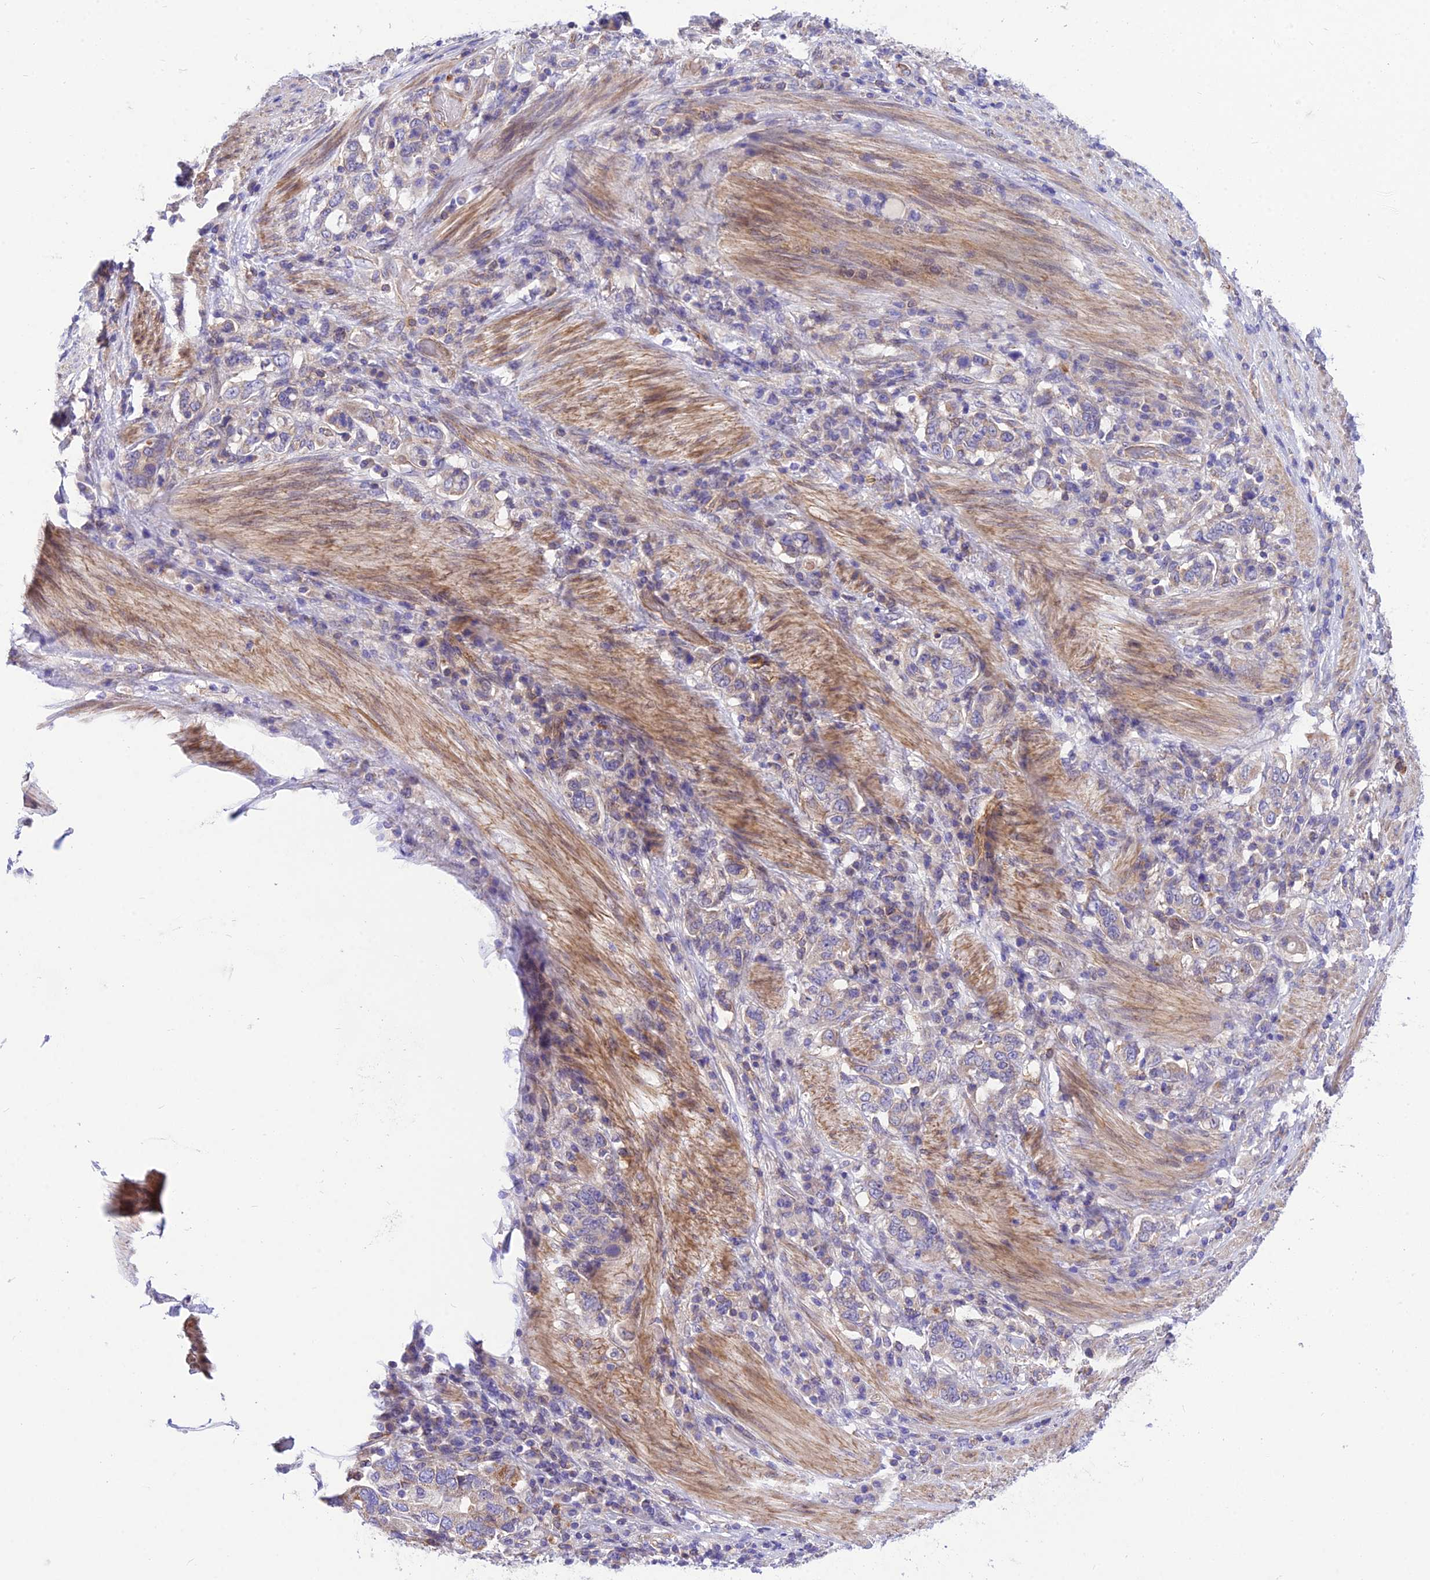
{"staining": {"intensity": "weak", "quantity": "<25%", "location": "cytoplasmic/membranous"}, "tissue": "stomach cancer", "cell_type": "Tumor cells", "image_type": "cancer", "snomed": [{"axis": "morphology", "description": "Adenocarcinoma, NOS"}, {"axis": "topography", "description": "Stomach, upper"}, {"axis": "topography", "description": "Stomach"}], "caption": "Immunohistochemistry image of neoplastic tissue: stomach cancer stained with DAB (3,3'-diaminobenzidine) demonstrates no significant protein positivity in tumor cells. The staining is performed using DAB (3,3'-diaminobenzidine) brown chromogen with nuclei counter-stained in using hematoxylin.", "gene": "TRIM43B", "patient": {"sex": "male", "age": 62}}